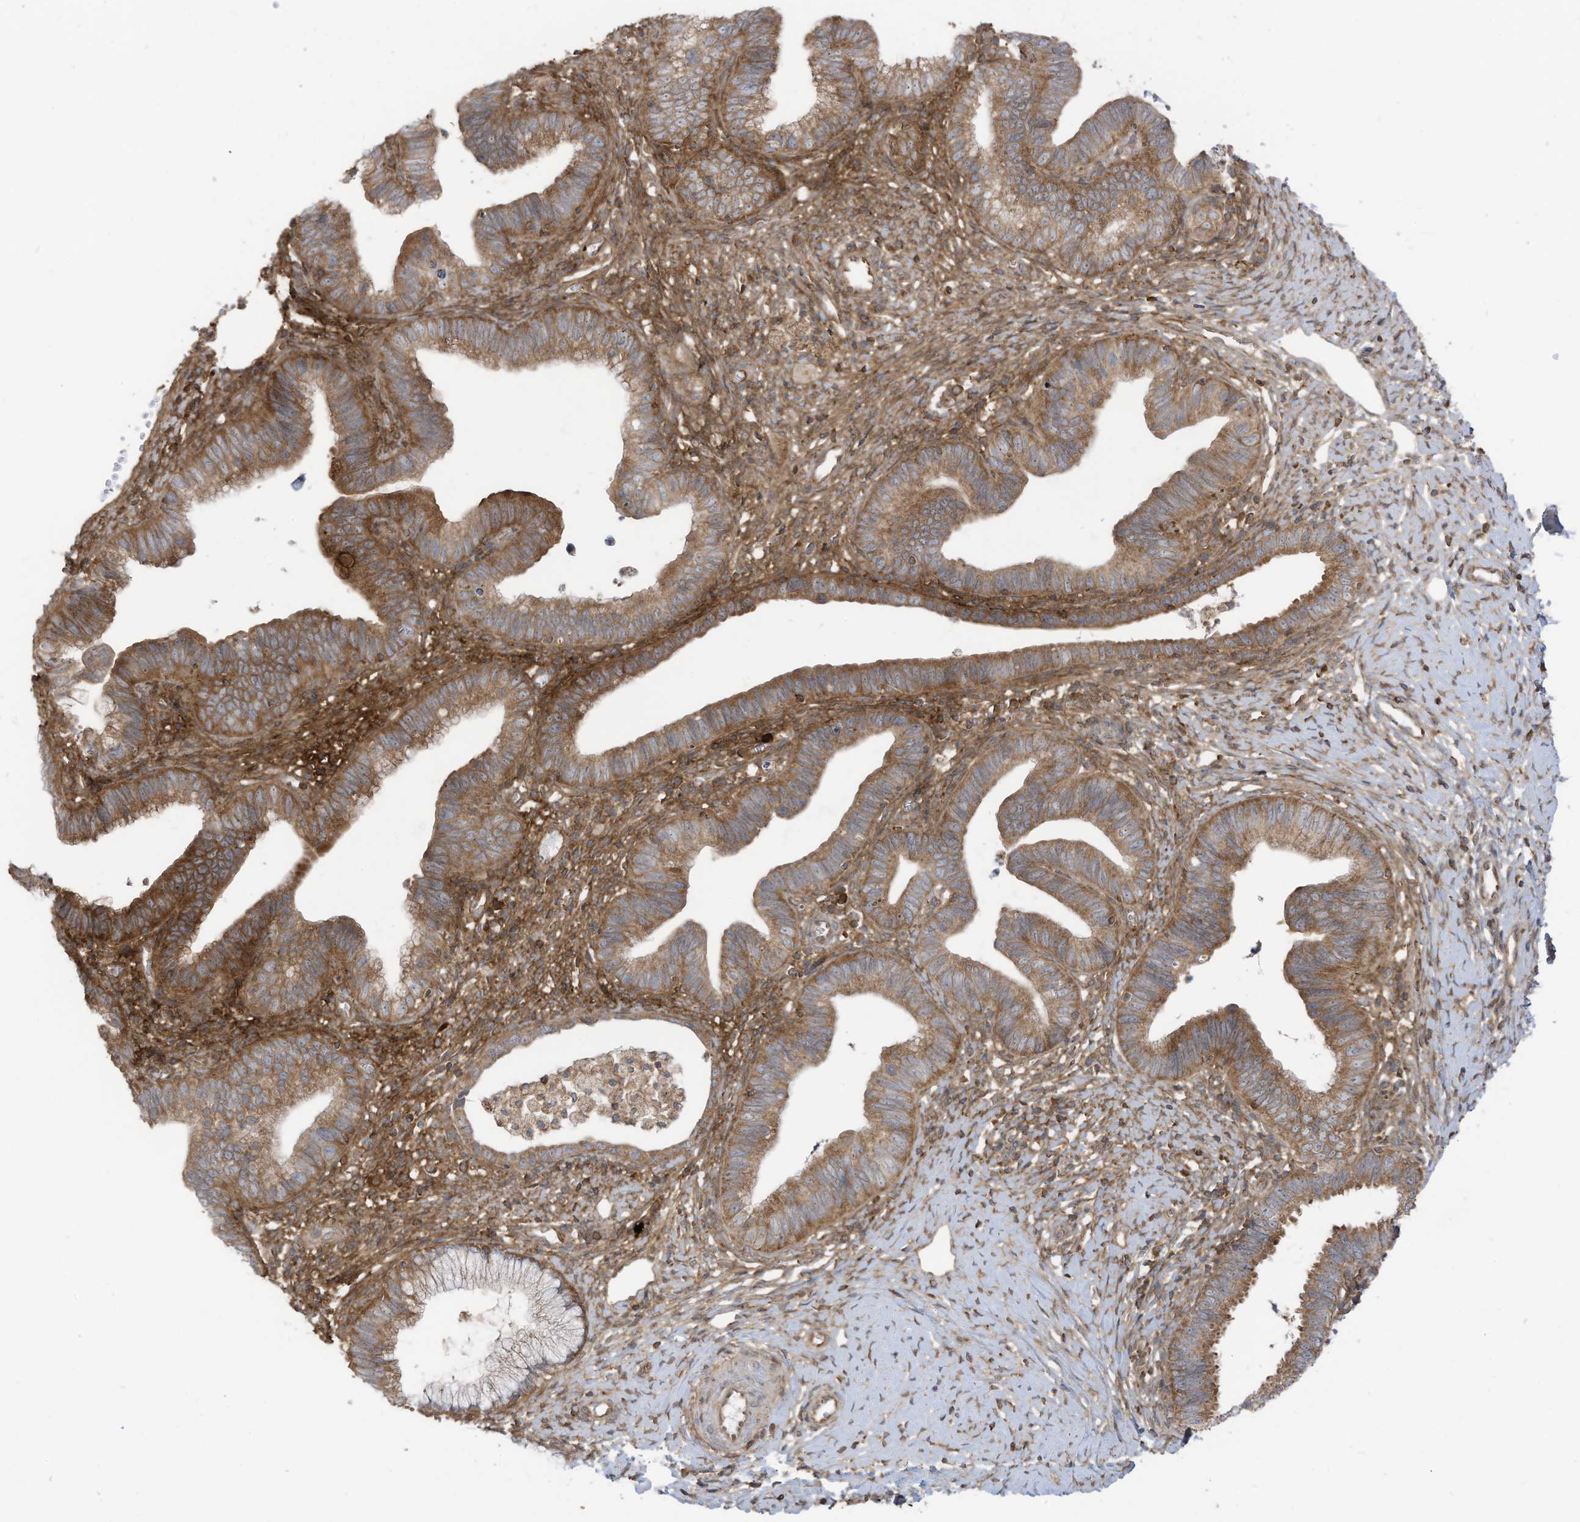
{"staining": {"intensity": "moderate", "quantity": ">75%", "location": "cytoplasmic/membranous"}, "tissue": "cervical cancer", "cell_type": "Tumor cells", "image_type": "cancer", "snomed": [{"axis": "morphology", "description": "Adenocarcinoma, NOS"}, {"axis": "topography", "description": "Cervix"}], "caption": "A brown stain labels moderate cytoplasmic/membranous positivity of a protein in cervical cancer (adenocarcinoma) tumor cells. The staining was performed using DAB (3,3'-diaminobenzidine), with brown indicating positive protein expression. Nuclei are stained blue with hematoxylin.", "gene": "REPS1", "patient": {"sex": "female", "age": 36}}